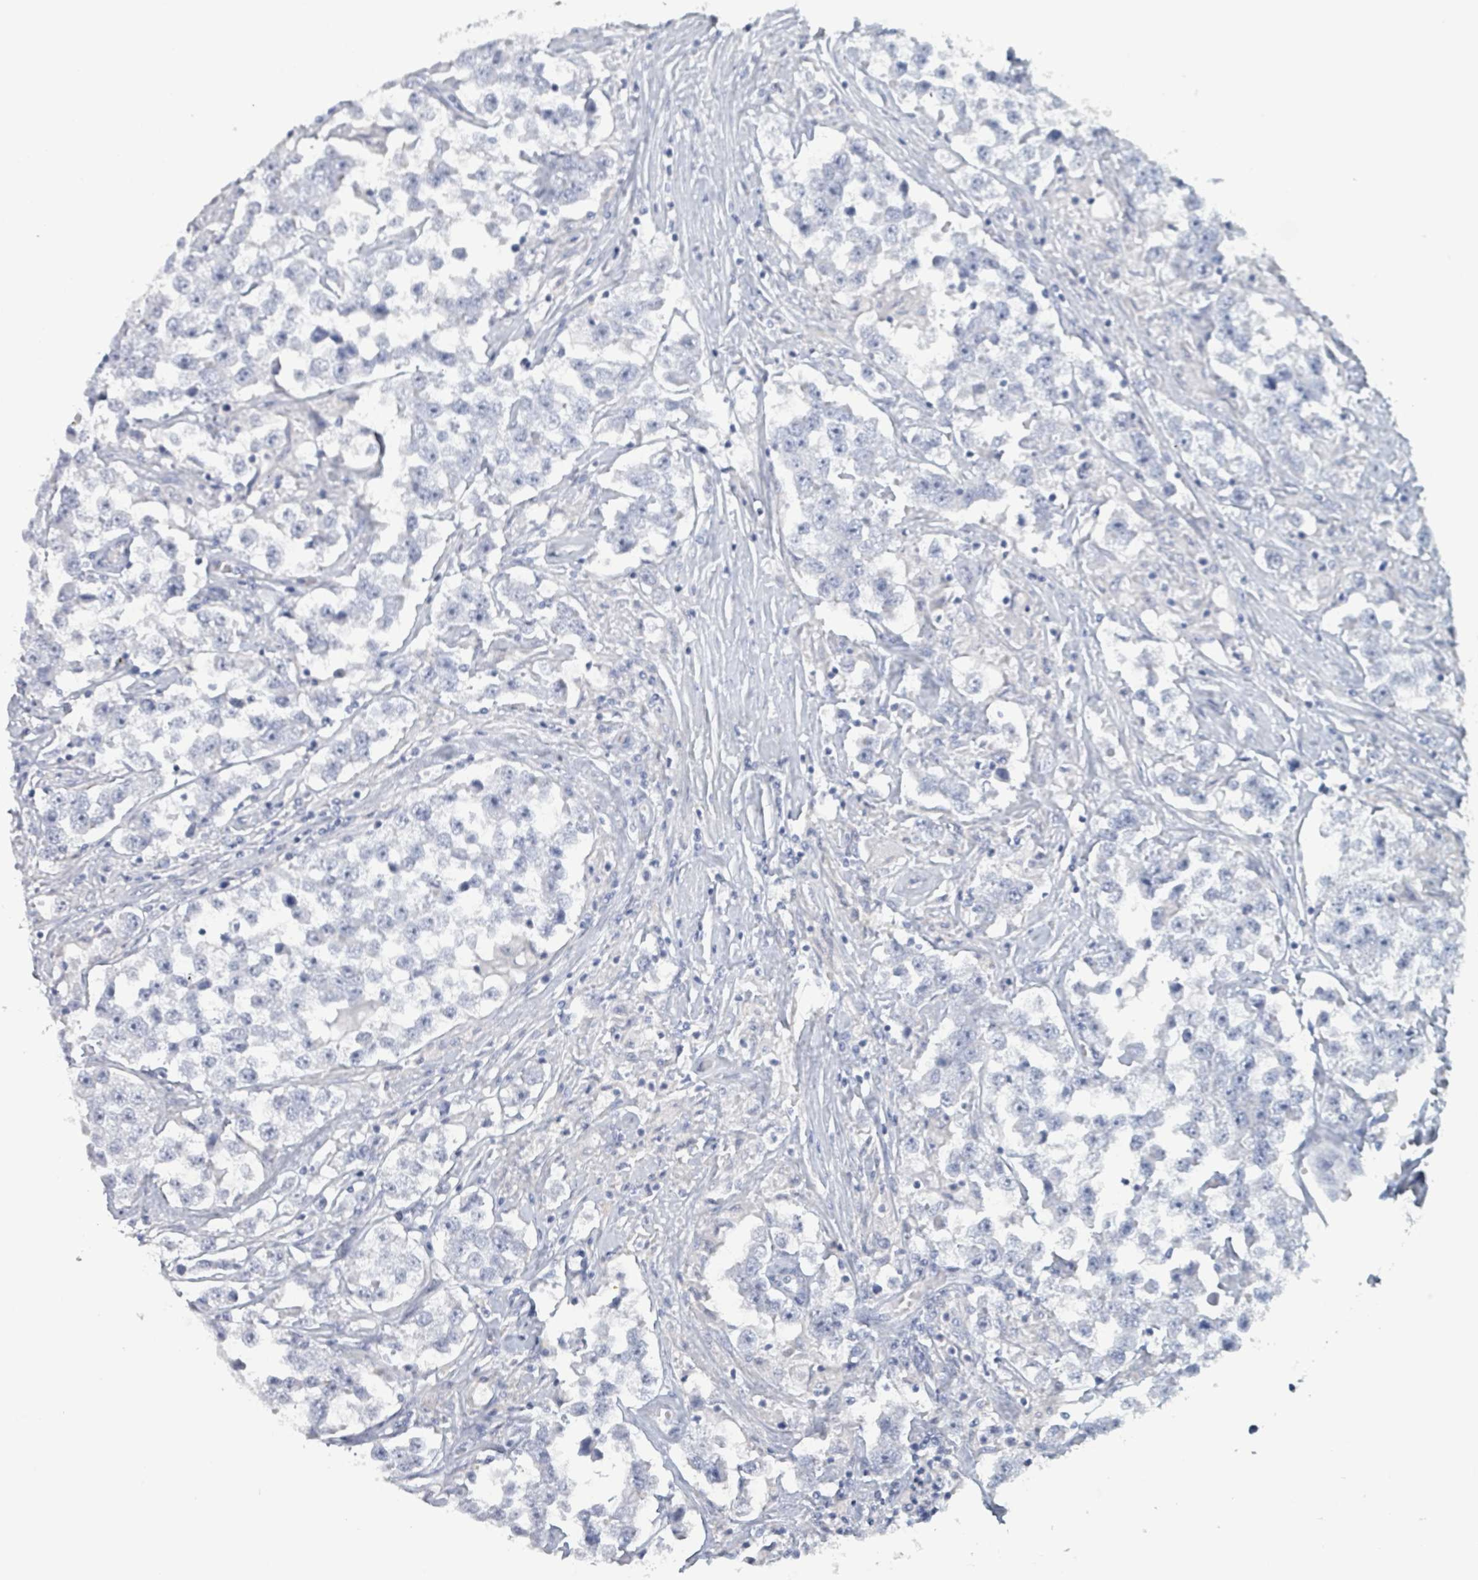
{"staining": {"intensity": "negative", "quantity": "none", "location": "none"}, "tissue": "testis cancer", "cell_type": "Tumor cells", "image_type": "cancer", "snomed": [{"axis": "morphology", "description": "Seminoma, NOS"}, {"axis": "topography", "description": "Testis"}], "caption": "A histopathology image of human seminoma (testis) is negative for staining in tumor cells. (DAB (3,3'-diaminobenzidine) immunohistochemistry (IHC) visualized using brightfield microscopy, high magnification).", "gene": "VPS13D", "patient": {"sex": "male", "age": 46}}